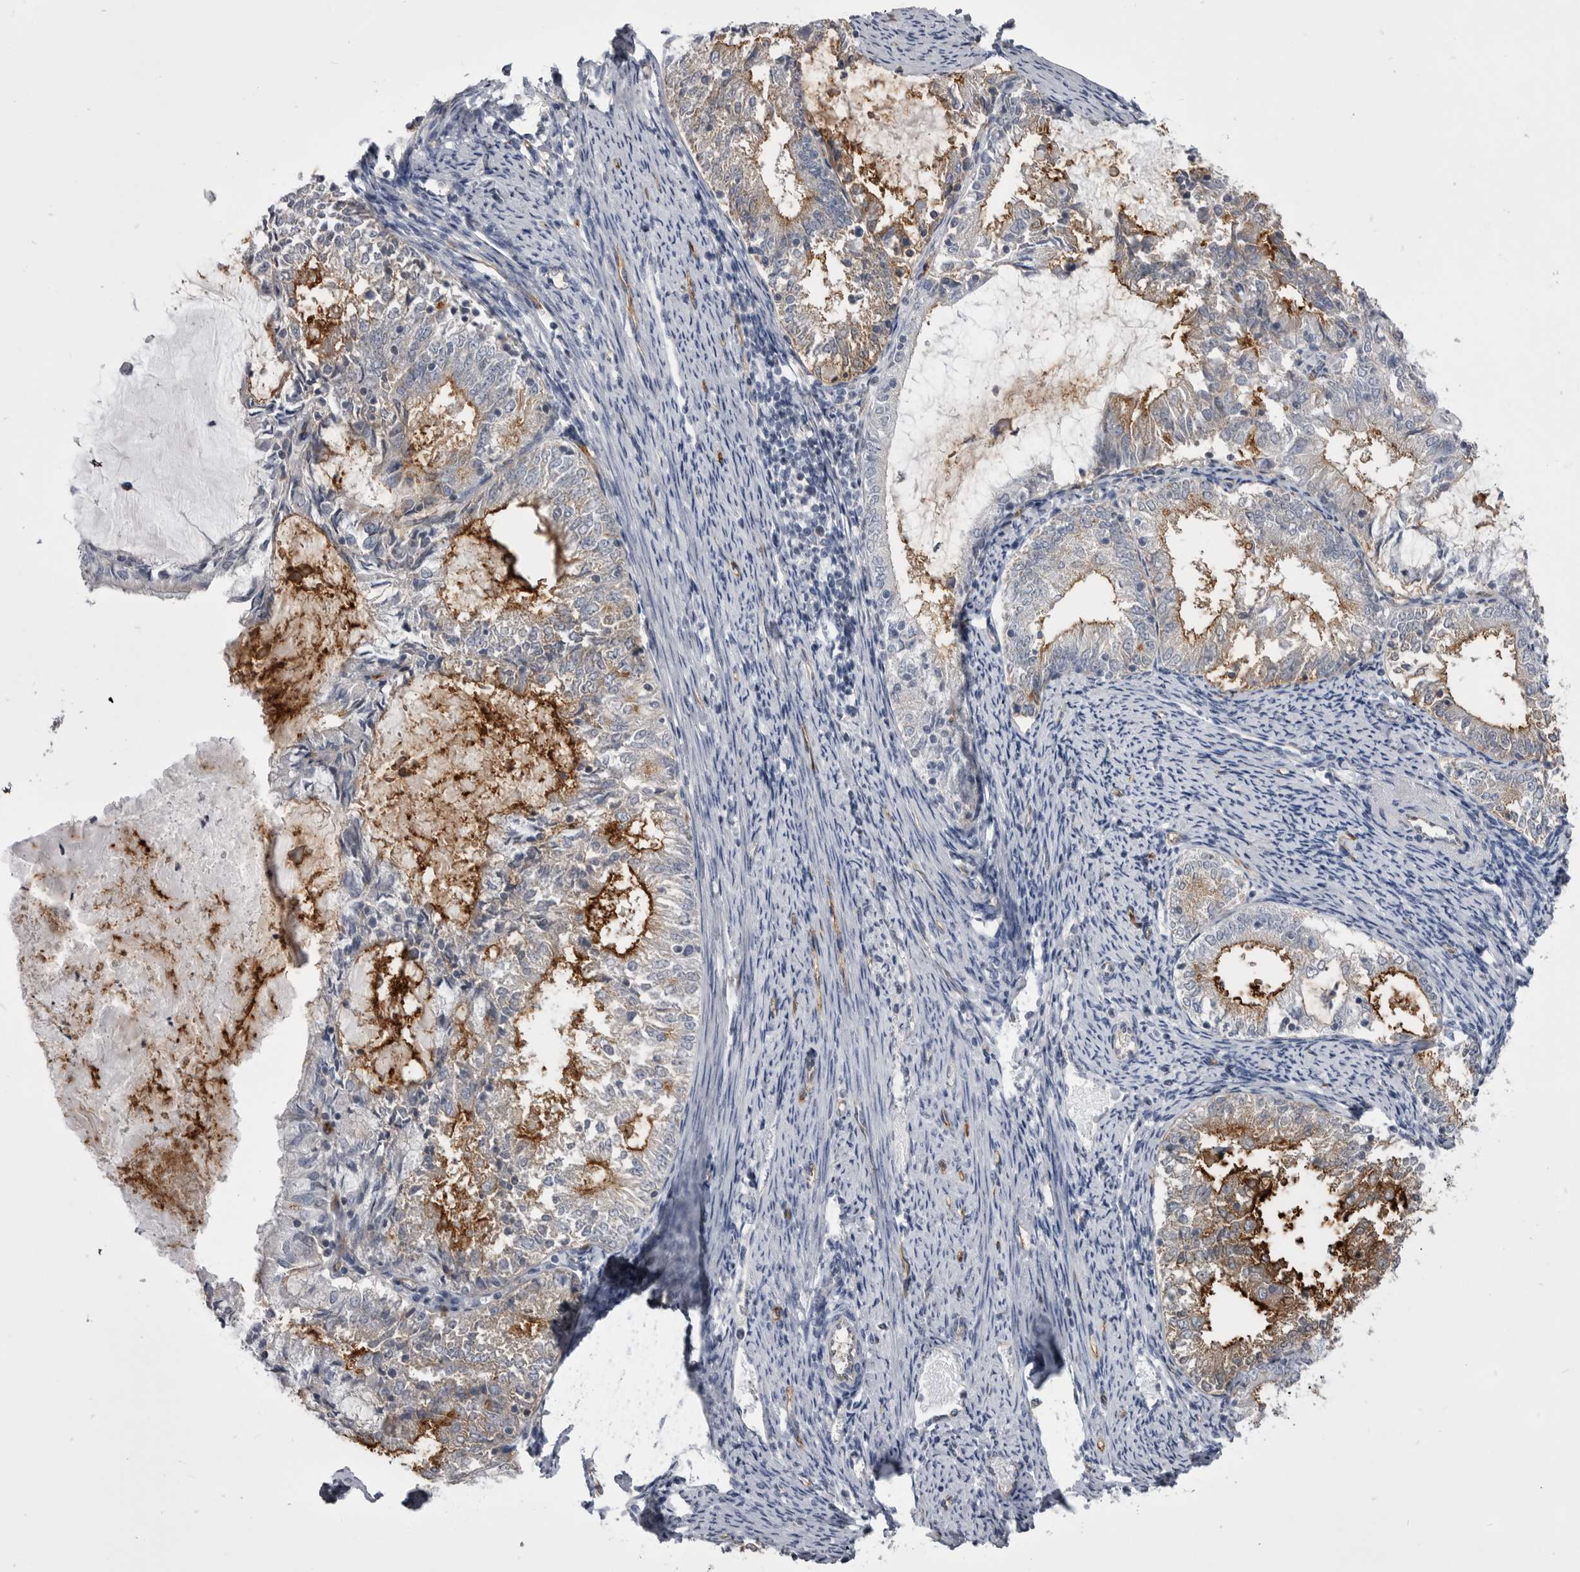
{"staining": {"intensity": "strong", "quantity": "25%-75%", "location": "cytoplasmic/membranous"}, "tissue": "endometrial cancer", "cell_type": "Tumor cells", "image_type": "cancer", "snomed": [{"axis": "morphology", "description": "Adenocarcinoma, NOS"}, {"axis": "topography", "description": "Endometrium"}], "caption": "Strong cytoplasmic/membranous protein staining is identified in about 25%-75% of tumor cells in endometrial cancer (adenocarcinoma).", "gene": "OPLAH", "patient": {"sex": "female", "age": 57}}